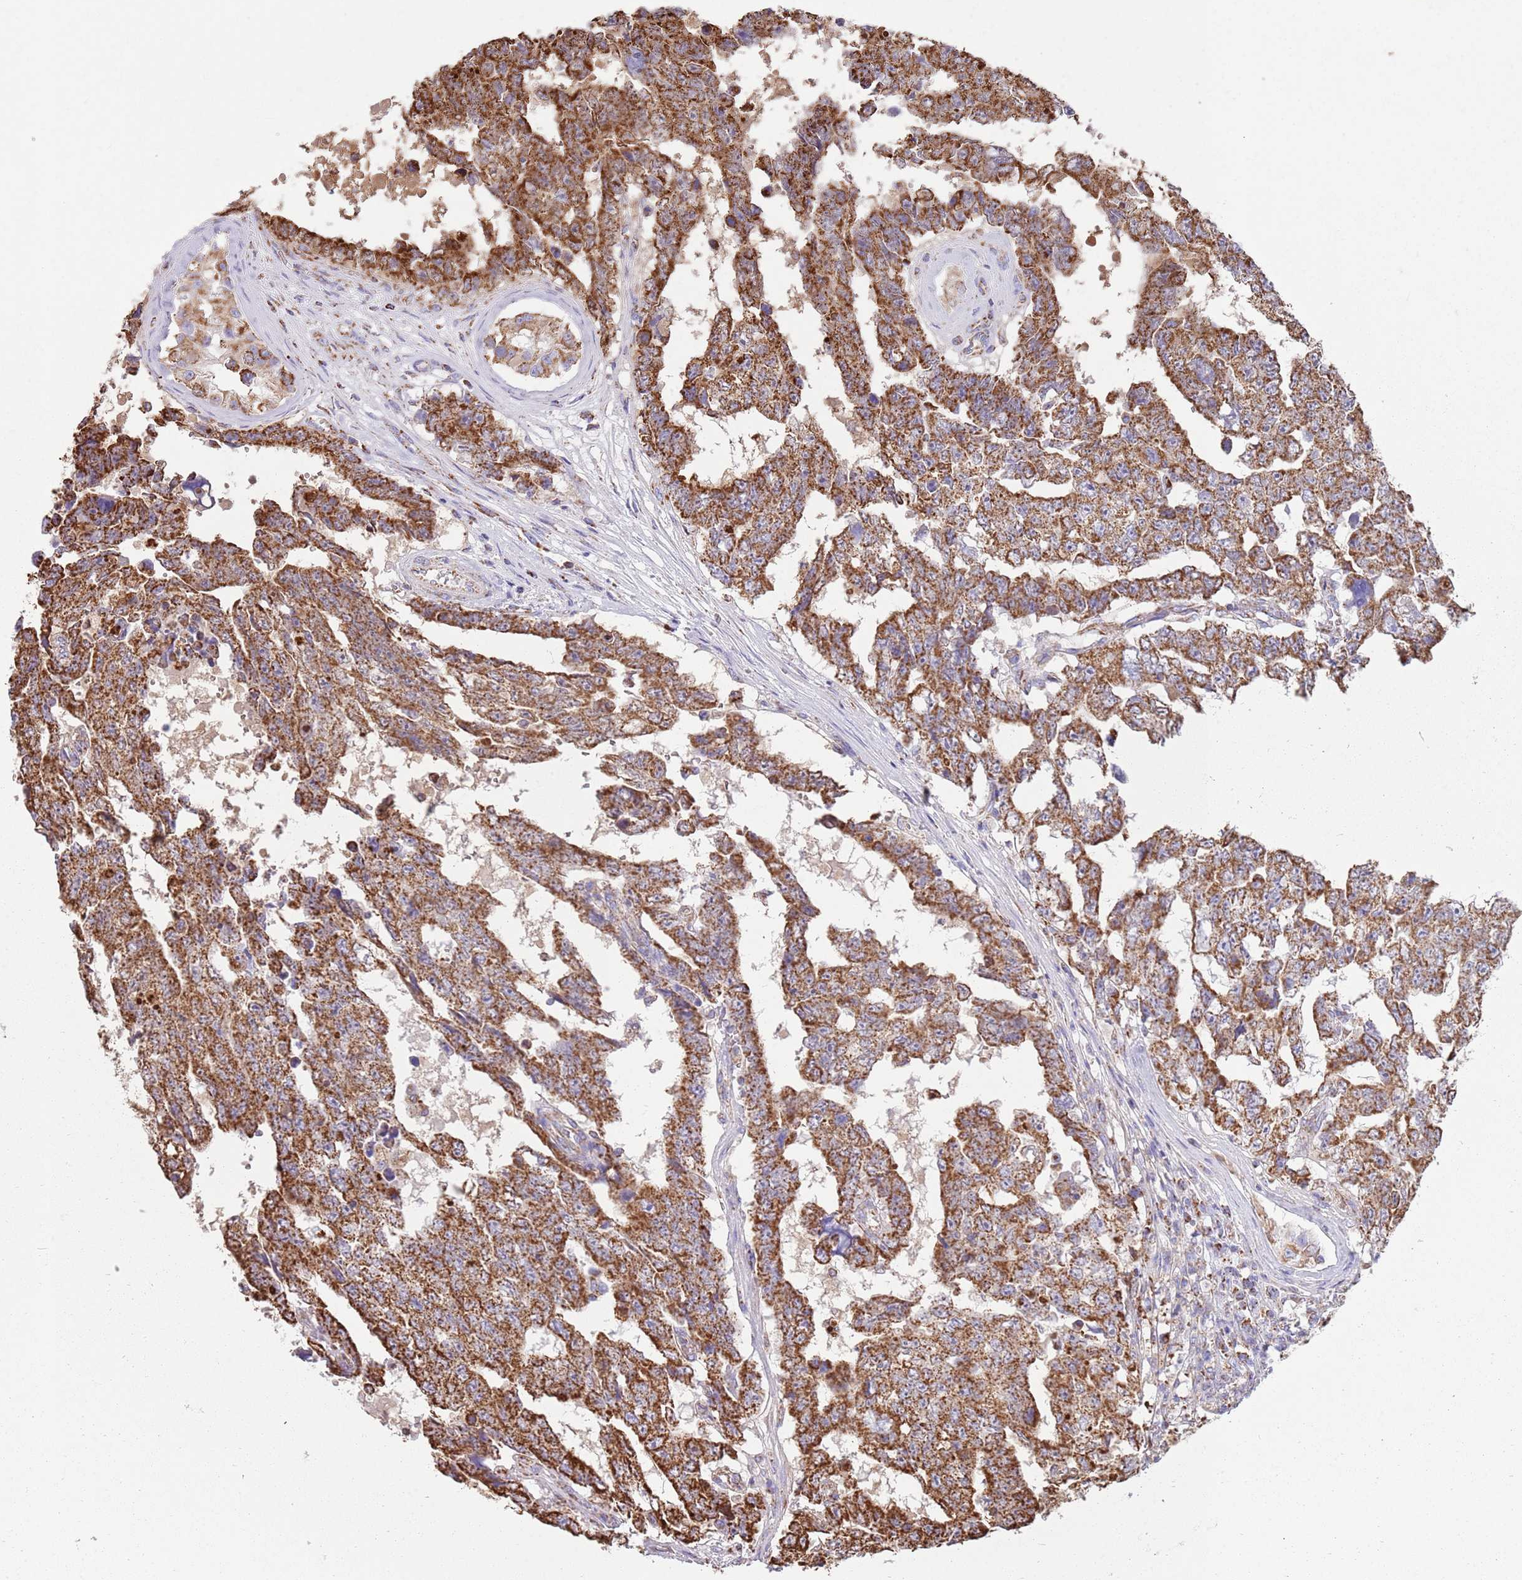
{"staining": {"intensity": "strong", "quantity": ">75%", "location": "cytoplasmic/membranous"}, "tissue": "testis cancer", "cell_type": "Tumor cells", "image_type": "cancer", "snomed": [{"axis": "morphology", "description": "Normal tissue, NOS"}, {"axis": "morphology", "description": "Carcinoma, Embryonal, NOS"}, {"axis": "topography", "description": "Testis"}, {"axis": "topography", "description": "Epididymis"}], "caption": "Approximately >75% of tumor cells in human testis cancer (embryonal carcinoma) show strong cytoplasmic/membranous protein positivity as visualized by brown immunohistochemical staining.", "gene": "TTLL1", "patient": {"sex": "male", "age": 25}}